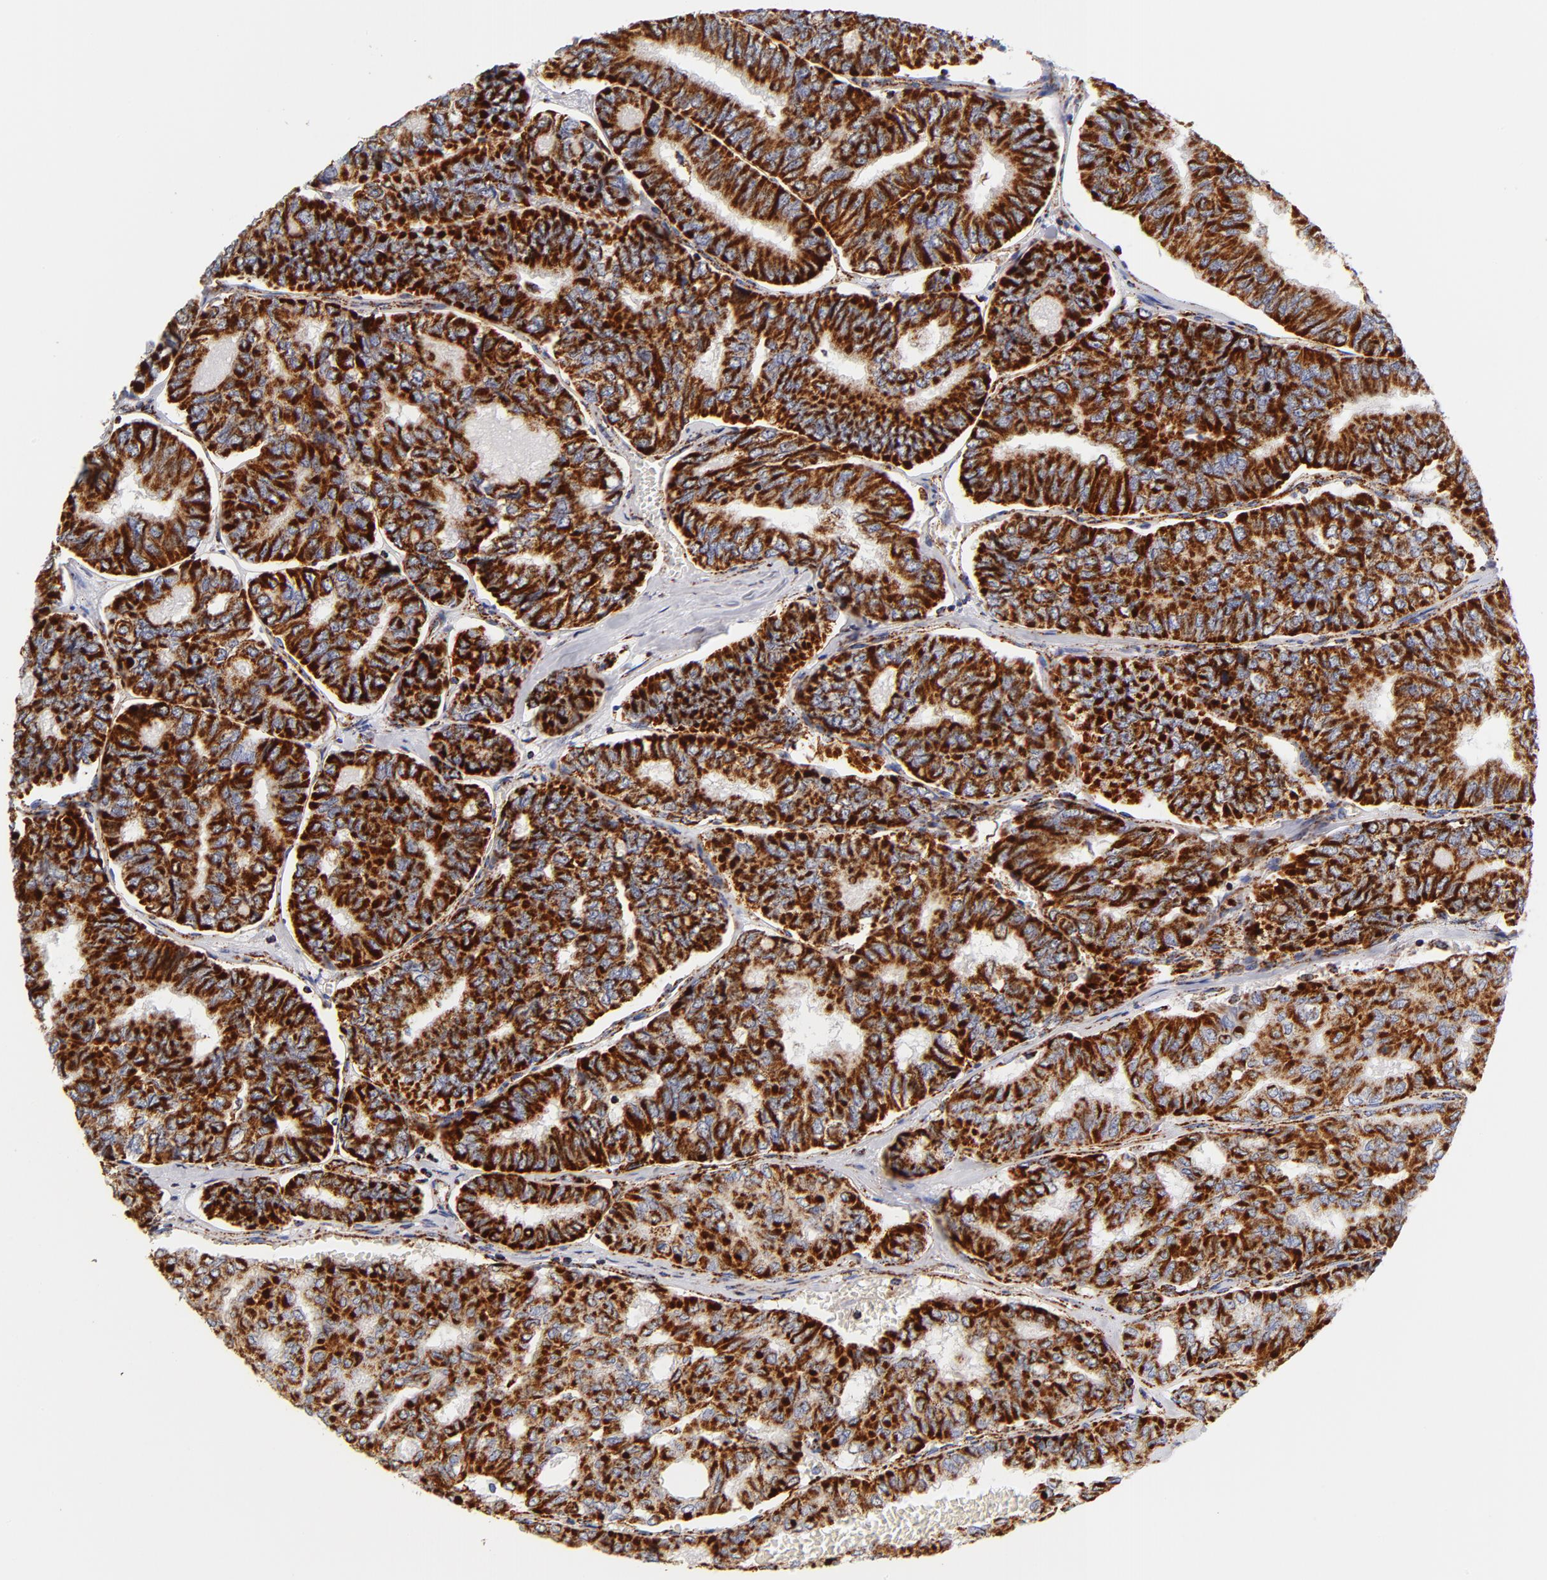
{"staining": {"intensity": "strong", "quantity": ">75%", "location": "cytoplasmic/membranous"}, "tissue": "thyroid cancer", "cell_type": "Tumor cells", "image_type": "cancer", "snomed": [{"axis": "morphology", "description": "Papillary adenocarcinoma, NOS"}, {"axis": "topography", "description": "Thyroid gland"}], "caption": "Immunohistochemistry (IHC) micrograph of neoplastic tissue: human thyroid papillary adenocarcinoma stained using IHC displays high levels of strong protein expression localized specifically in the cytoplasmic/membranous of tumor cells, appearing as a cytoplasmic/membranous brown color.", "gene": "ECHS1", "patient": {"sex": "female", "age": 35}}